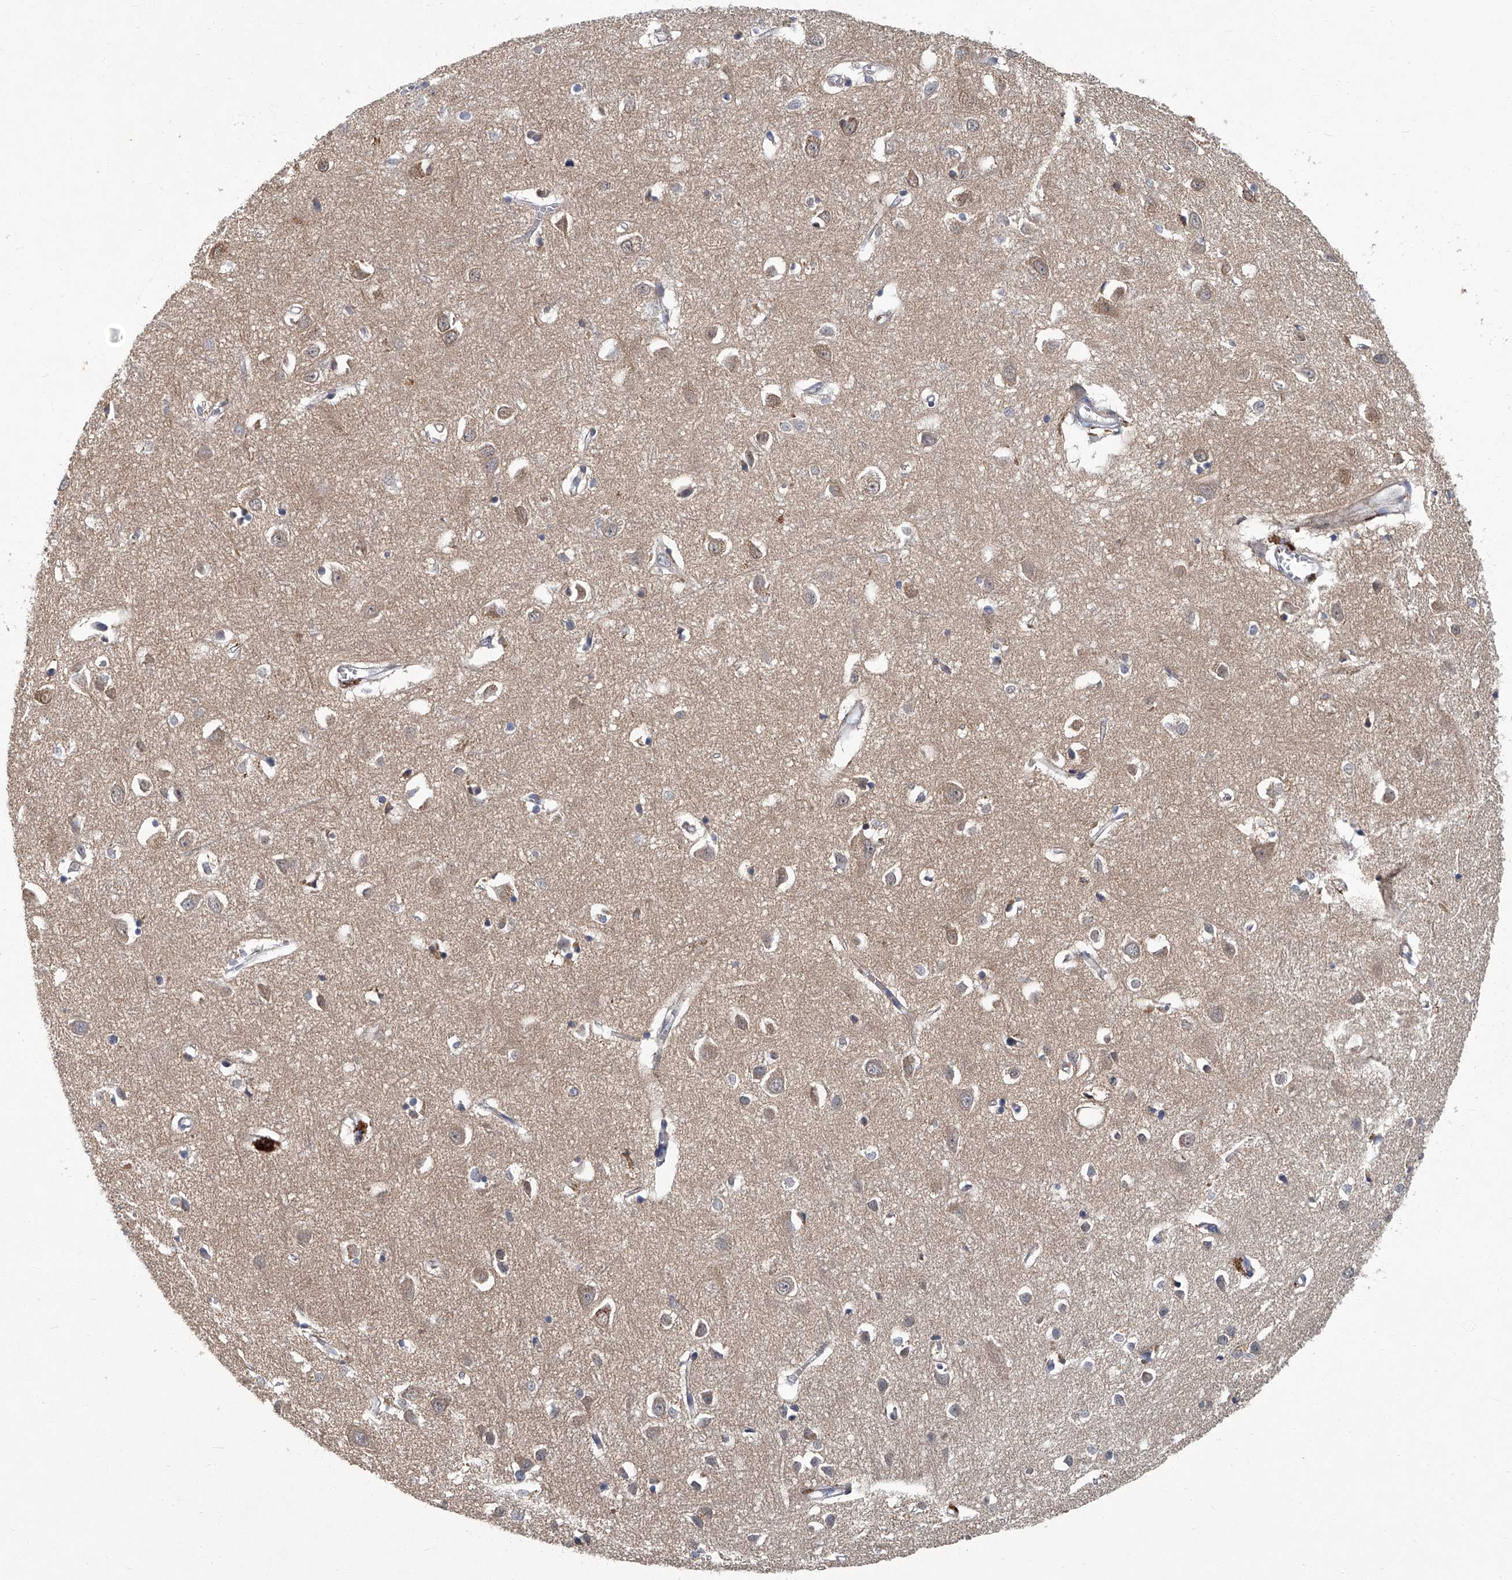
{"staining": {"intensity": "negative", "quantity": "none", "location": "none"}, "tissue": "cerebral cortex", "cell_type": "Endothelial cells", "image_type": "normal", "snomed": [{"axis": "morphology", "description": "Normal tissue, NOS"}, {"axis": "topography", "description": "Cerebral cortex"}], "caption": "This is an immunohistochemistry (IHC) image of benign human cerebral cortex. There is no positivity in endothelial cells.", "gene": "AKNAD1", "patient": {"sex": "female", "age": 64}}